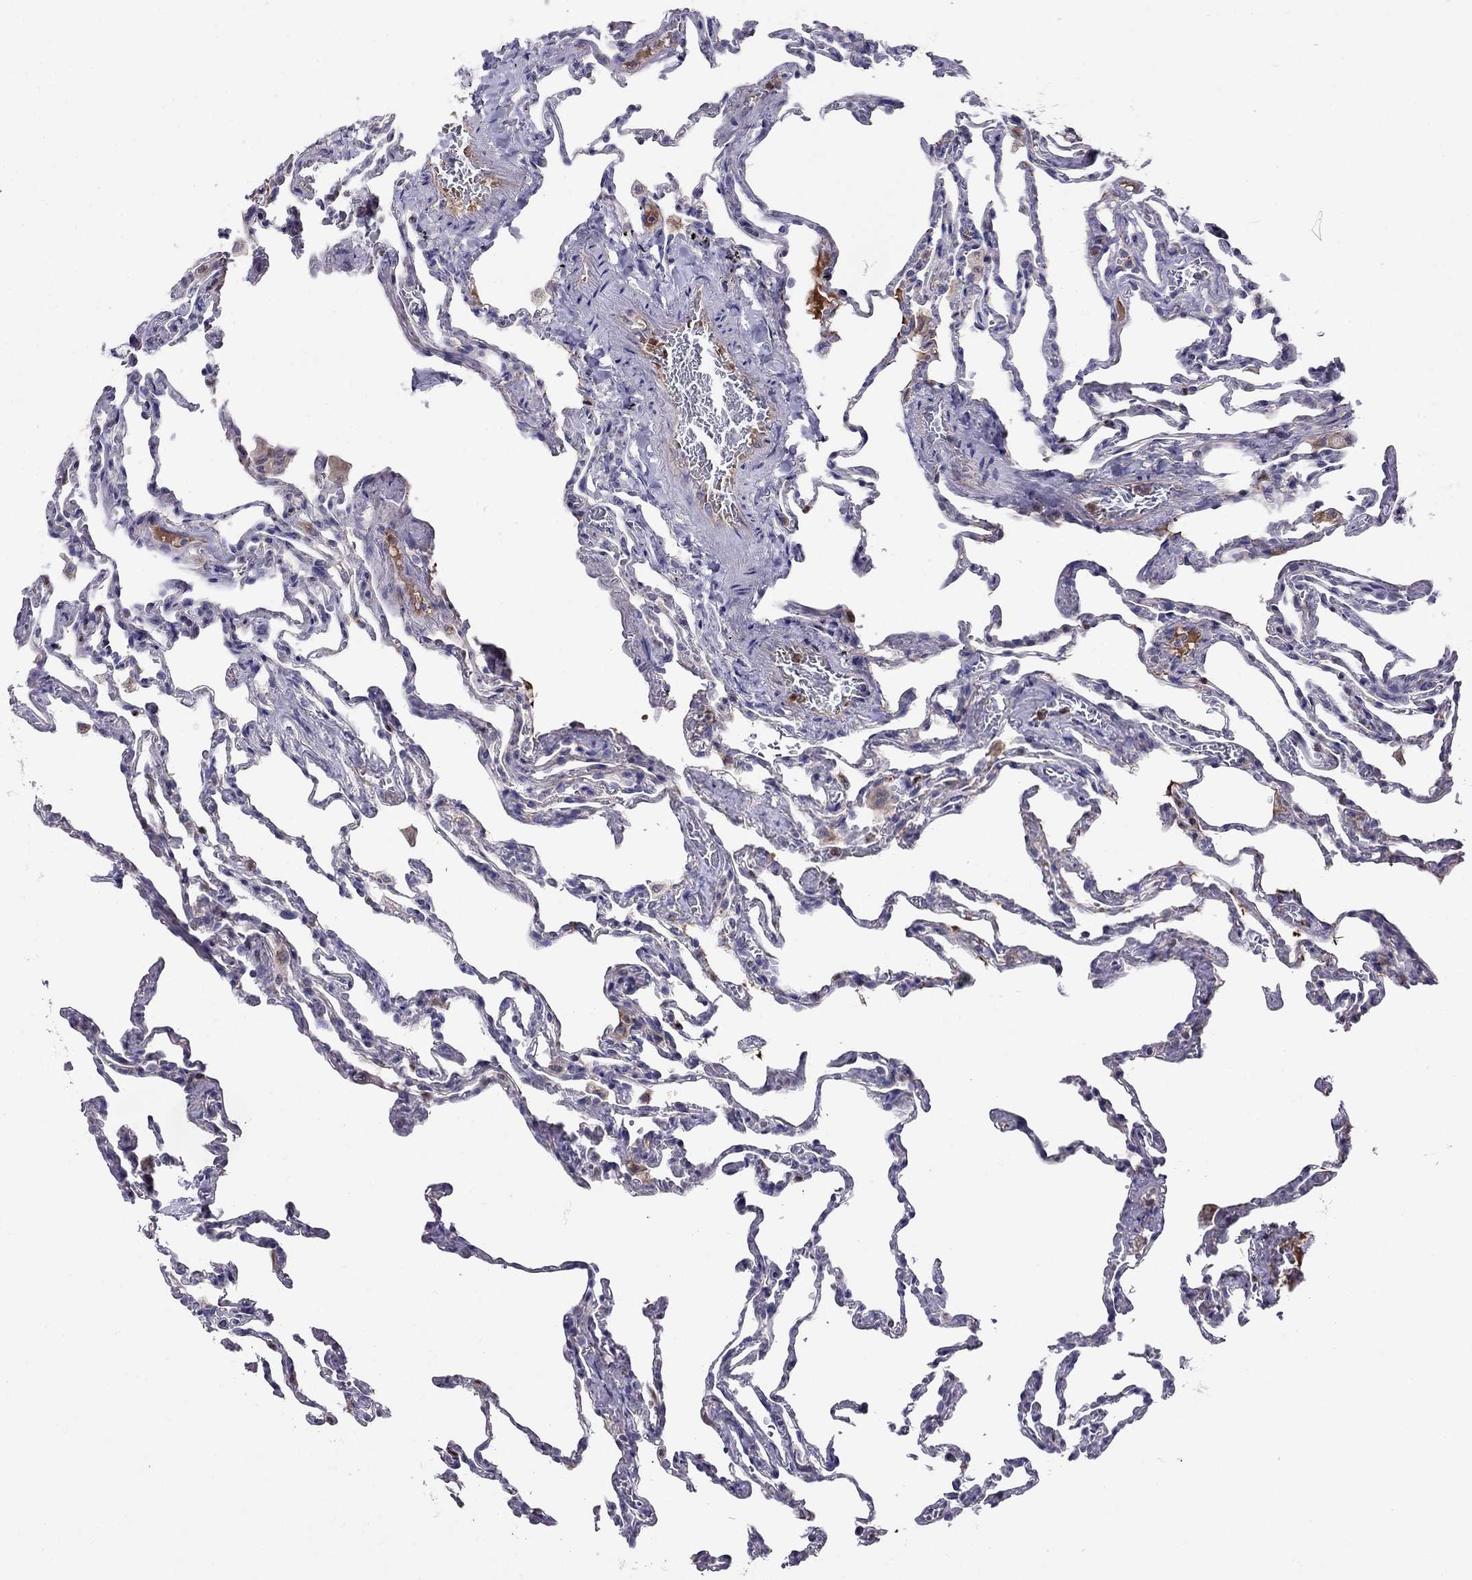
{"staining": {"intensity": "negative", "quantity": "none", "location": "none"}, "tissue": "lung", "cell_type": "Alveolar cells", "image_type": "normal", "snomed": [{"axis": "morphology", "description": "Normal tissue, NOS"}, {"axis": "topography", "description": "Lung"}], "caption": "Immunohistochemistry micrograph of benign lung stained for a protein (brown), which reveals no staining in alveolar cells. (DAB immunohistochemistry (IHC) visualized using brightfield microscopy, high magnification).", "gene": "SPINT4", "patient": {"sex": "female", "age": 43}}